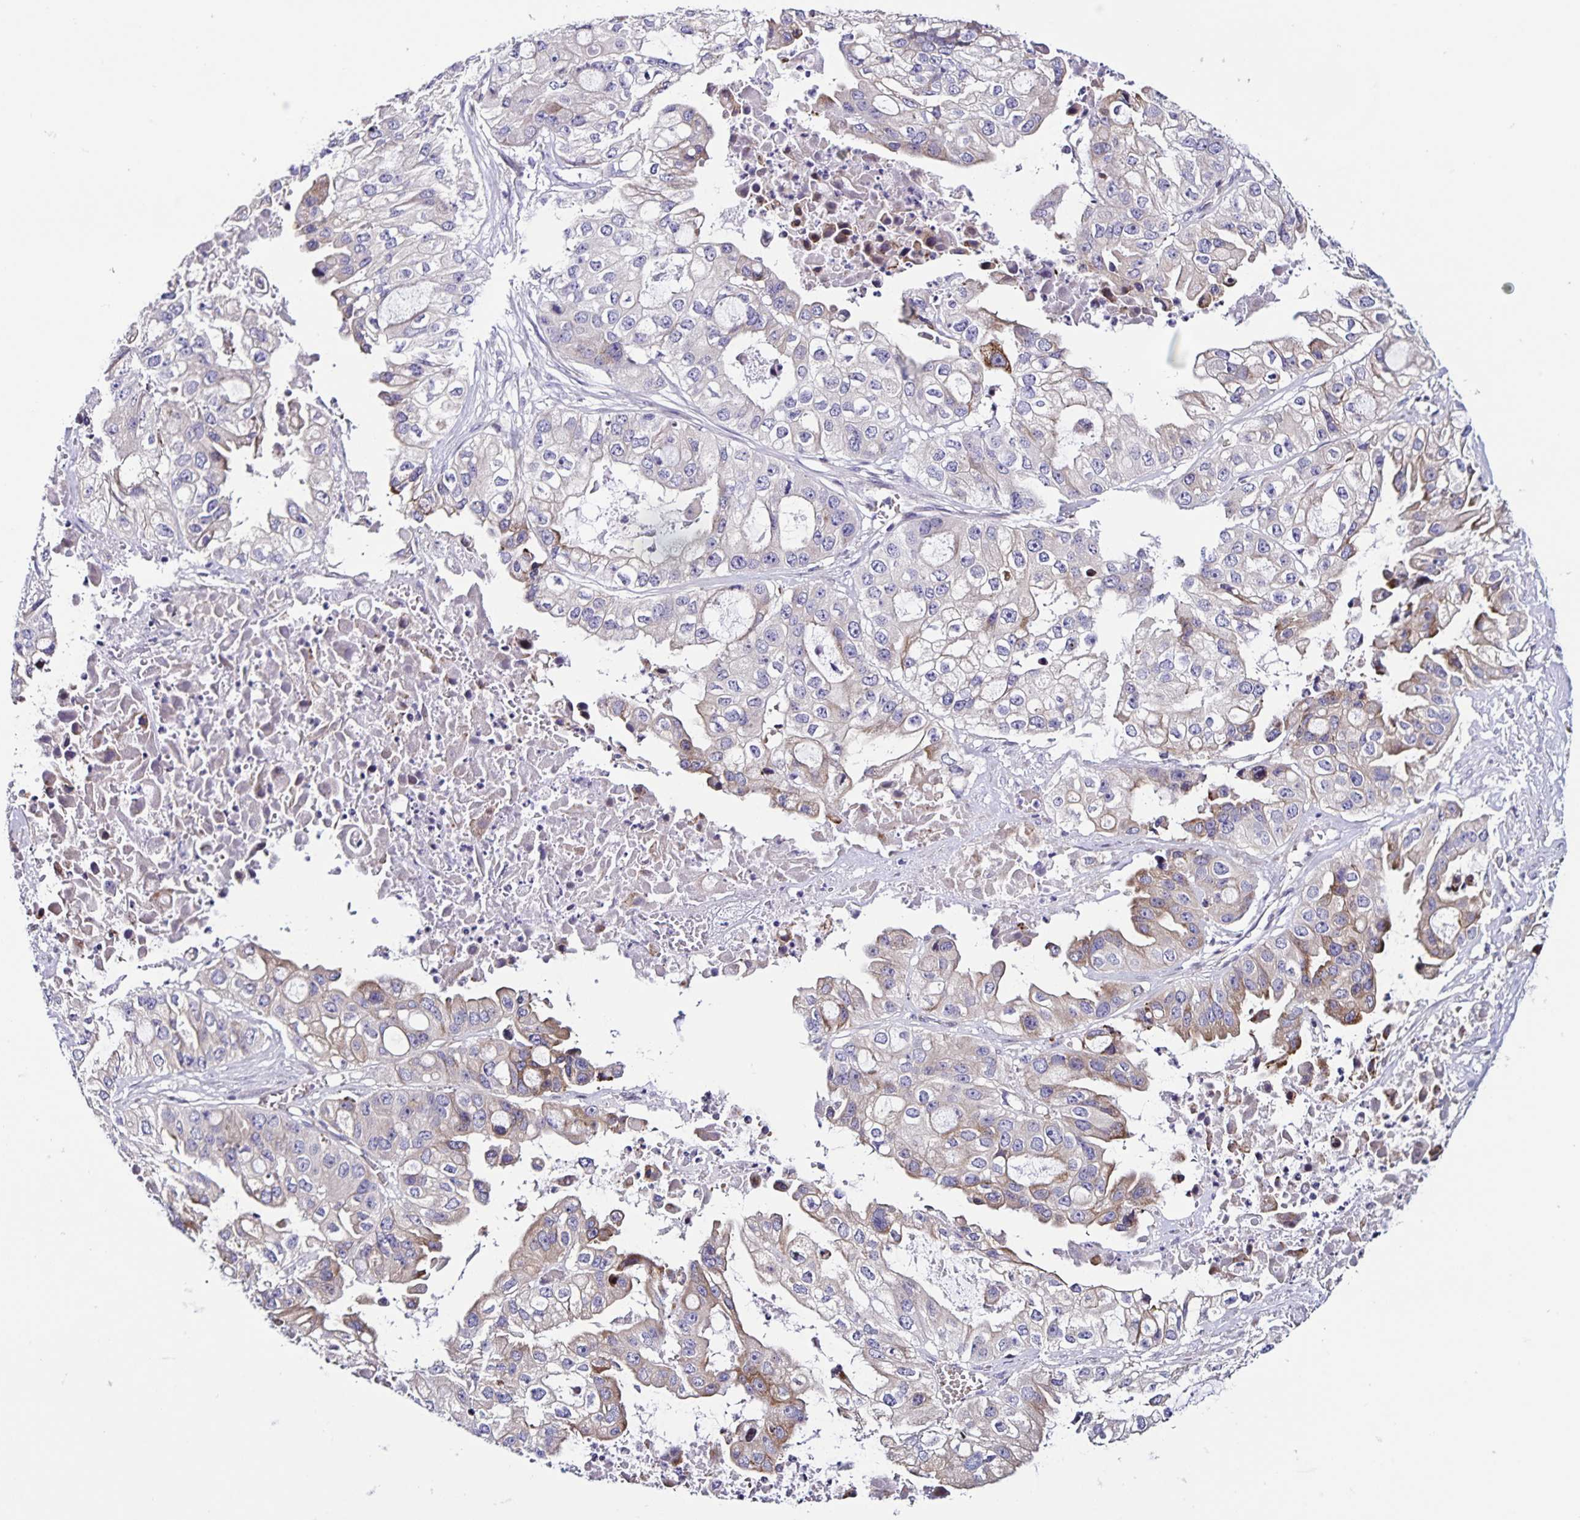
{"staining": {"intensity": "weak", "quantity": "<25%", "location": "cytoplasmic/membranous"}, "tissue": "ovarian cancer", "cell_type": "Tumor cells", "image_type": "cancer", "snomed": [{"axis": "morphology", "description": "Cystadenocarcinoma, serous, NOS"}, {"axis": "topography", "description": "Ovary"}], "caption": "An immunohistochemistry histopathology image of ovarian serous cystadenocarcinoma is shown. There is no staining in tumor cells of ovarian serous cystadenocarcinoma. (Brightfield microscopy of DAB (3,3'-diaminobenzidine) IHC at high magnification).", "gene": "RNFT2", "patient": {"sex": "female", "age": 56}}